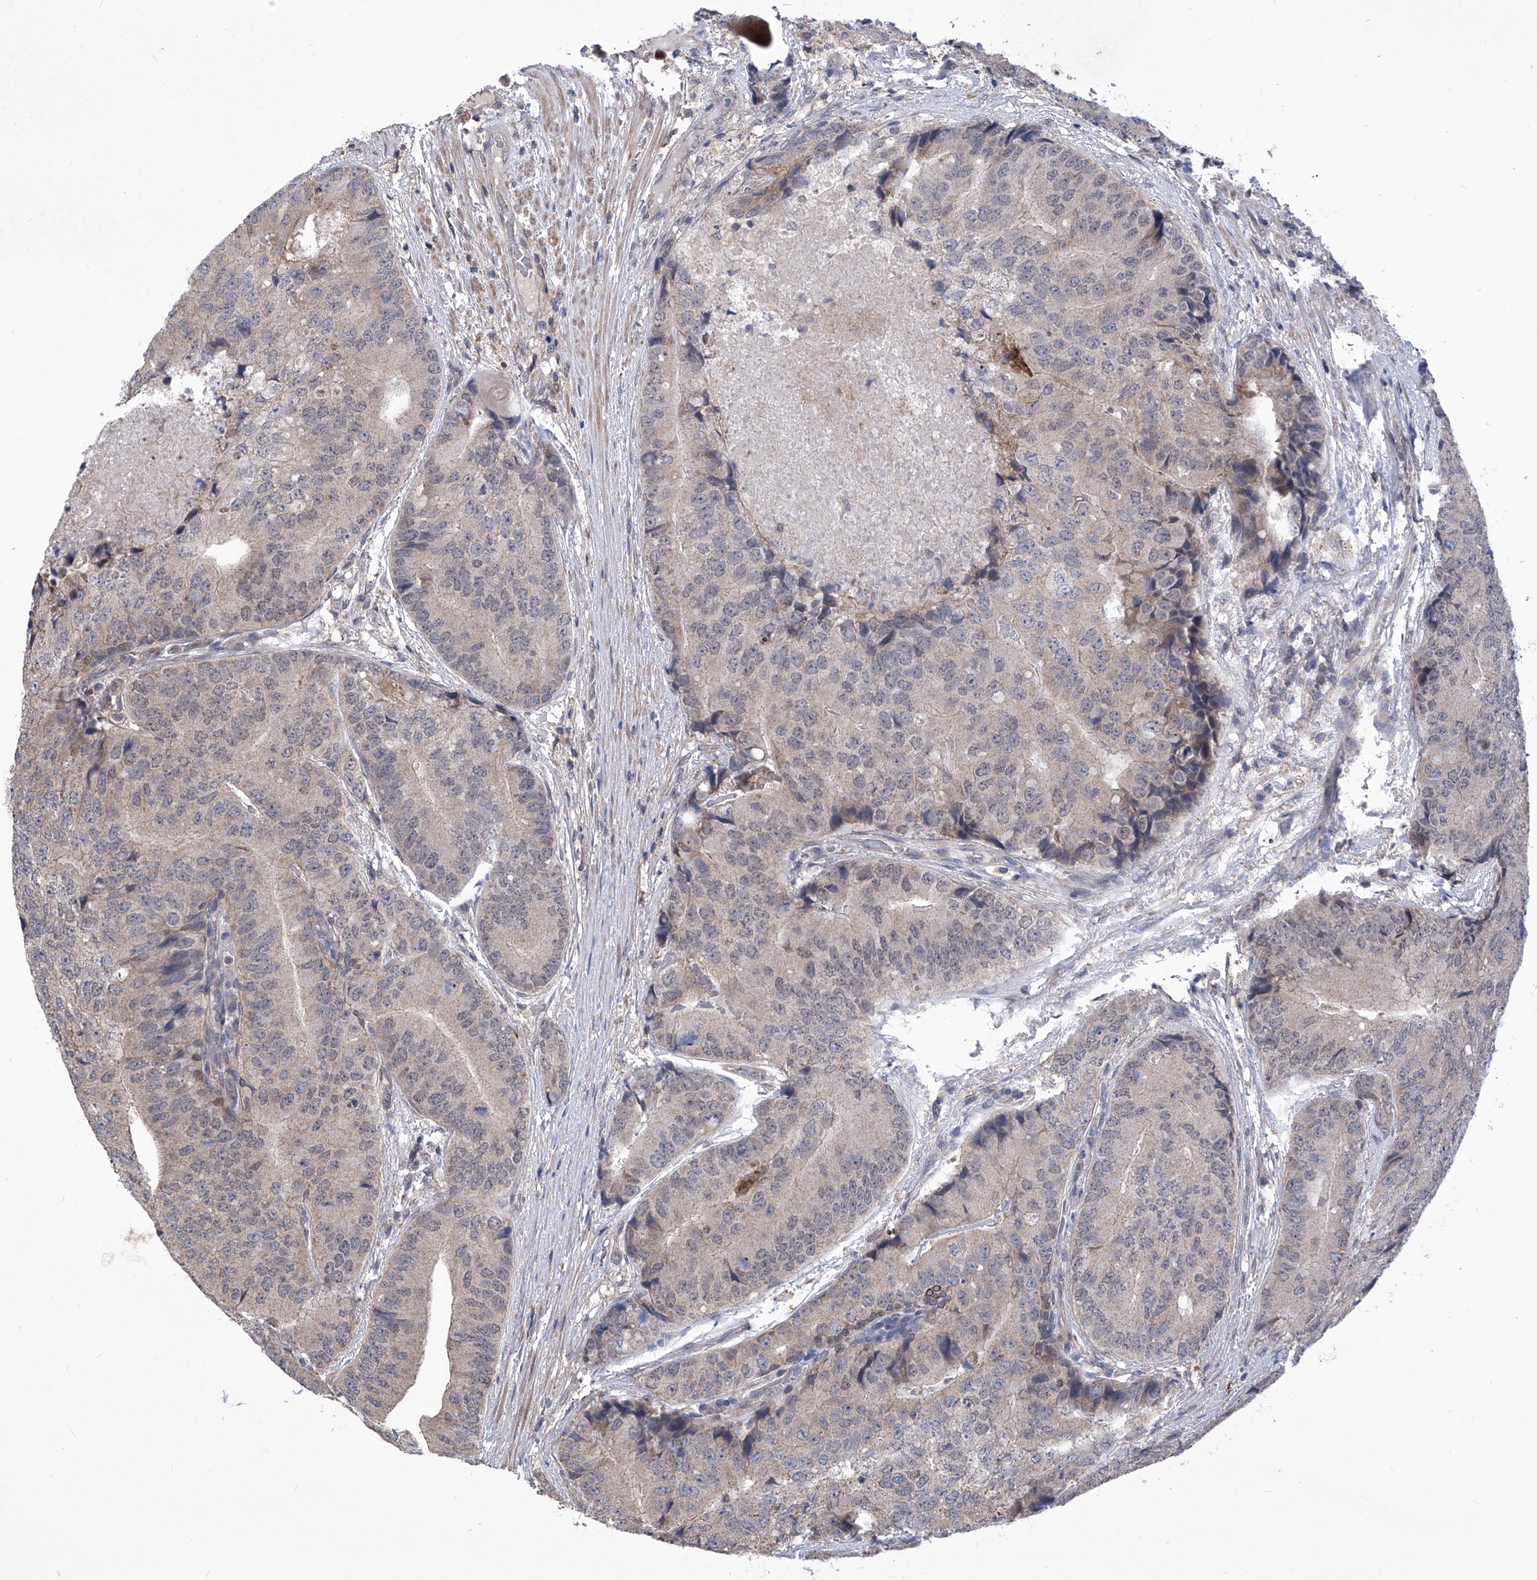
{"staining": {"intensity": "weak", "quantity": "<25%", "location": "cytoplasmic/membranous"}, "tissue": "prostate cancer", "cell_type": "Tumor cells", "image_type": "cancer", "snomed": [{"axis": "morphology", "description": "Adenocarcinoma, High grade"}, {"axis": "topography", "description": "Prostate"}], "caption": "Photomicrograph shows no significant protein staining in tumor cells of prostate cancer (high-grade adenocarcinoma). (Stains: DAB immunohistochemistry with hematoxylin counter stain, Microscopy: brightfield microscopy at high magnification).", "gene": "KIFC2", "patient": {"sex": "male", "age": 70}}